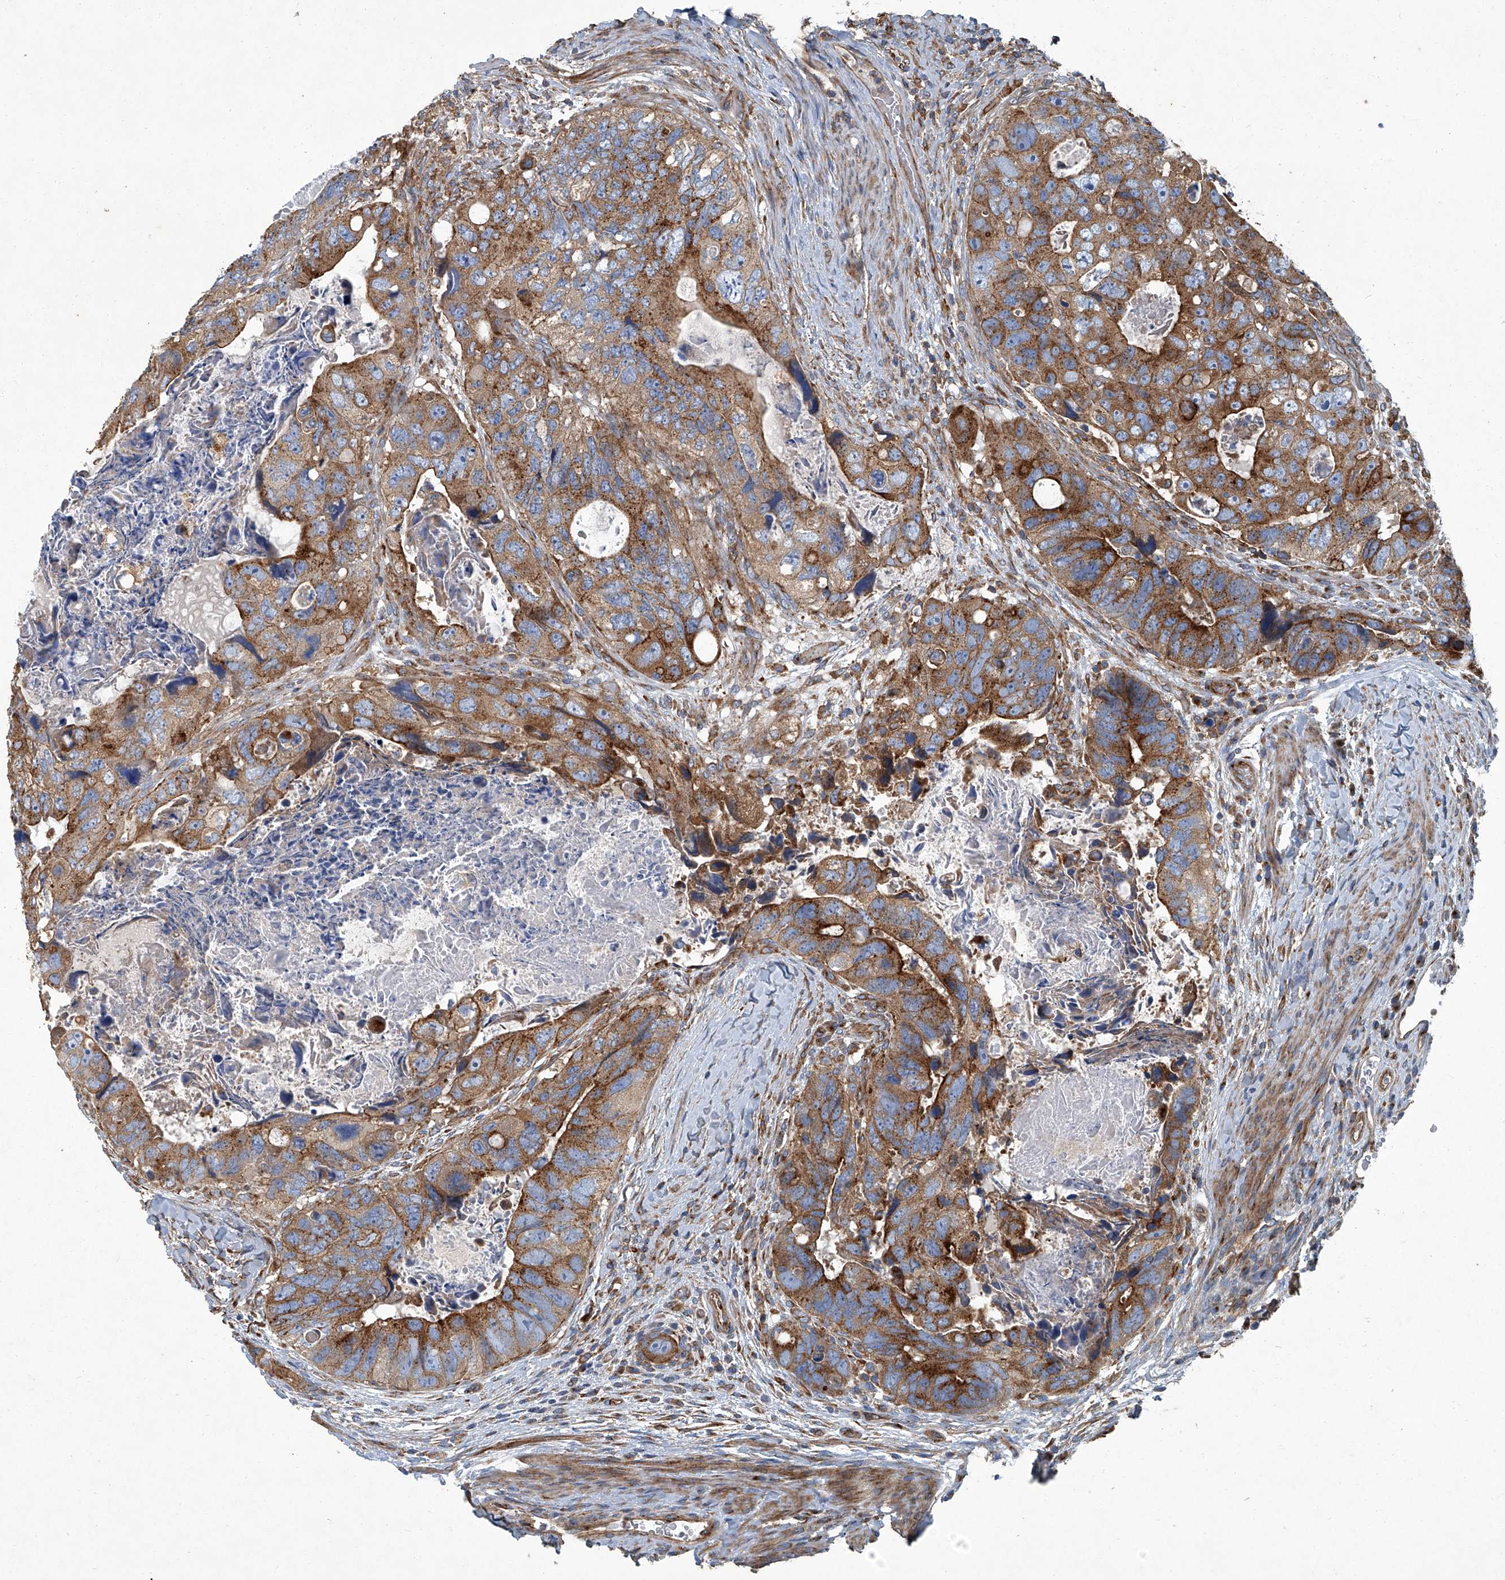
{"staining": {"intensity": "moderate", "quantity": ">75%", "location": "cytoplasmic/membranous"}, "tissue": "colorectal cancer", "cell_type": "Tumor cells", "image_type": "cancer", "snomed": [{"axis": "morphology", "description": "Adenocarcinoma, NOS"}, {"axis": "topography", "description": "Rectum"}], "caption": "Colorectal adenocarcinoma stained with immunohistochemistry shows moderate cytoplasmic/membranous positivity in approximately >75% of tumor cells. (Stains: DAB in brown, nuclei in blue, Microscopy: brightfield microscopy at high magnification).", "gene": "PIGH", "patient": {"sex": "male", "age": 59}}